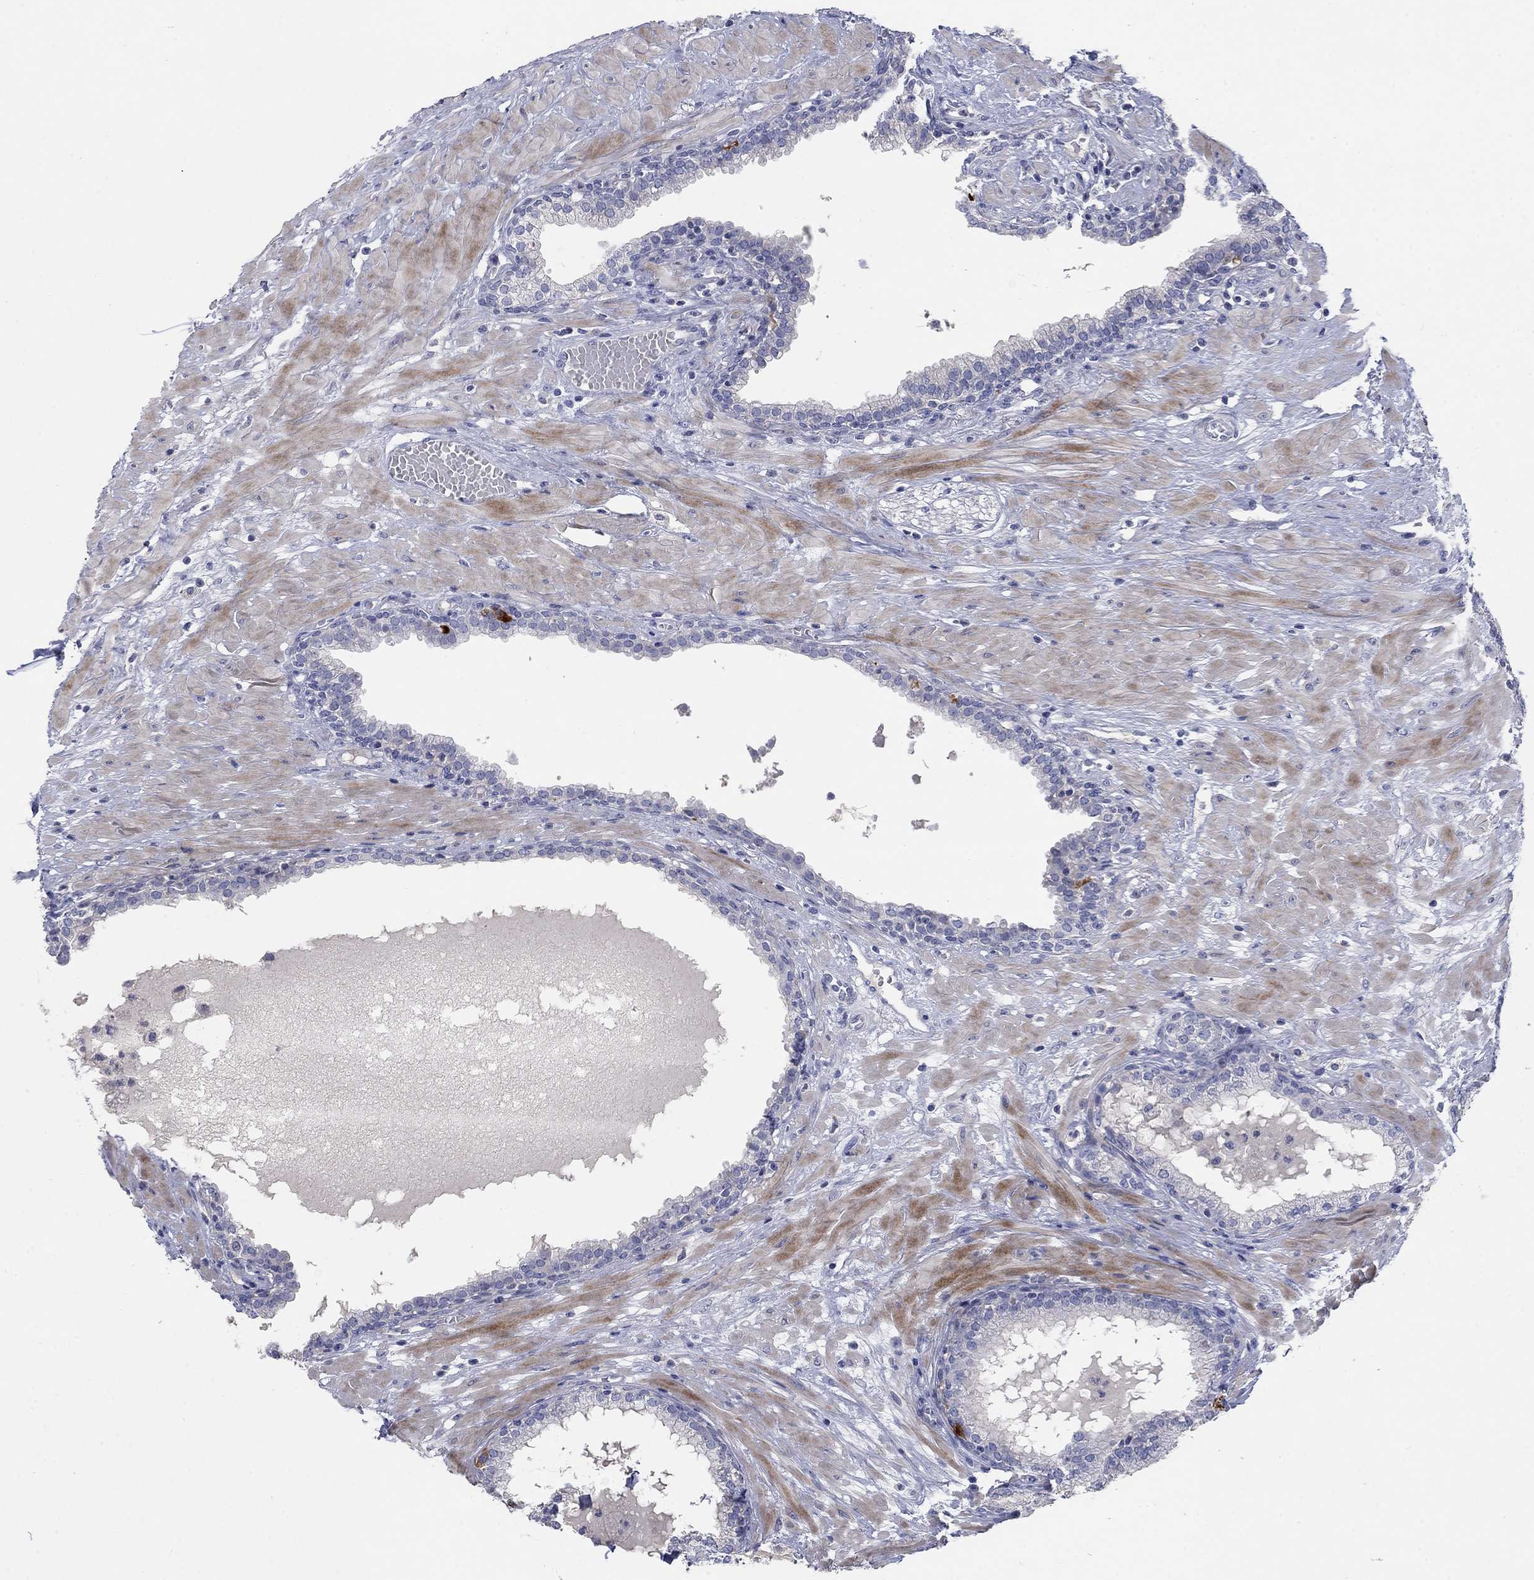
{"staining": {"intensity": "negative", "quantity": "none", "location": "none"}, "tissue": "prostate", "cell_type": "Glandular cells", "image_type": "normal", "snomed": [{"axis": "morphology", "description": "Normal tissue, NOS"}, {"axis": "topography", "description": "Prostate"}], "caption": "Protein analysis of benign prostate reveals no significant positivity in glandular cells. (DAB (3,3'-diaminobenzidine) IHC, high magnification).", "gene": "TMEM249", "patient": {"sex": "male", "age": 64}}